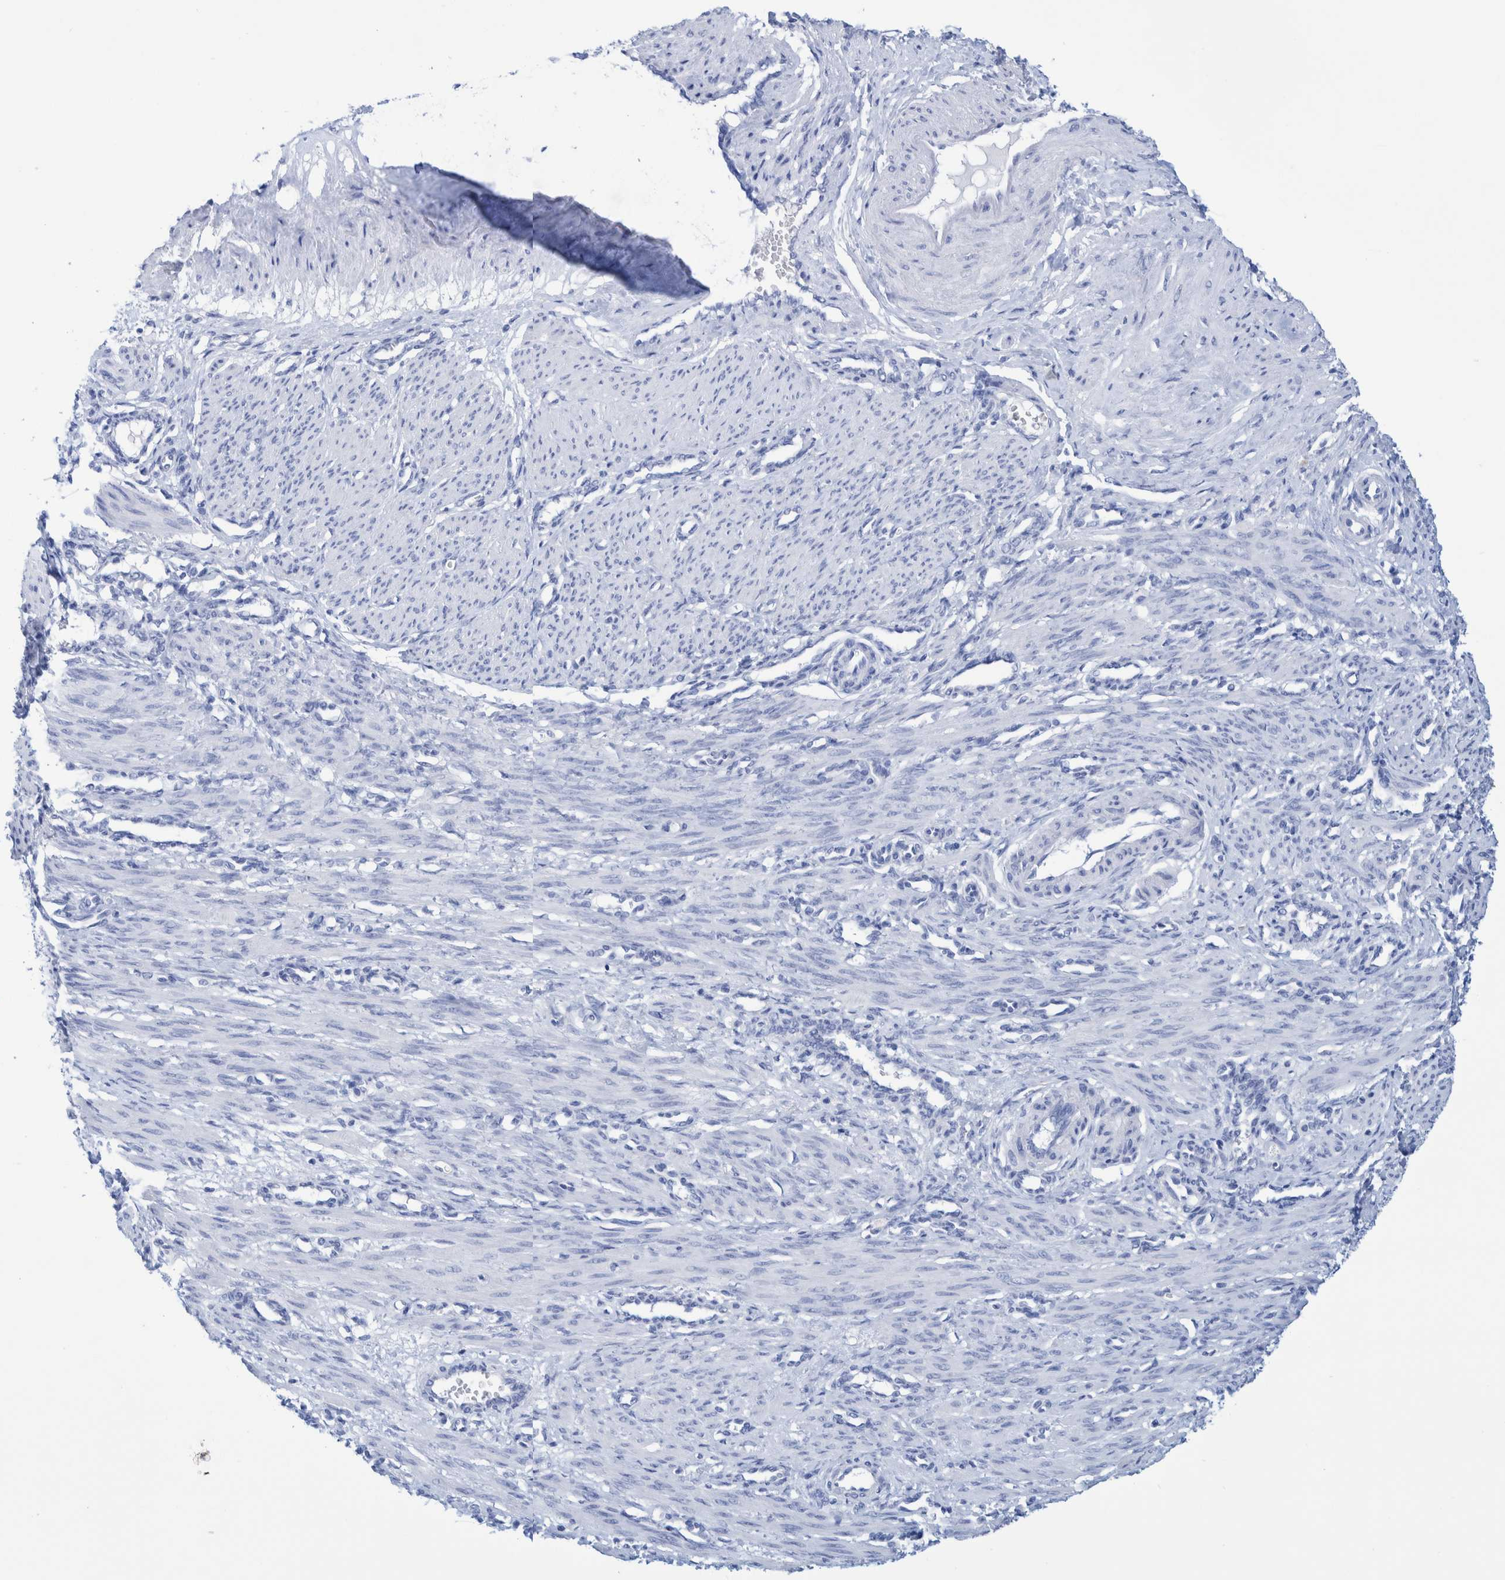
{"staining": {"intensity": "negative", "quantity": "none", "location": "none"}, "tissue": "smooth muscle", "cell_type": "Smooth muscle cells", "image_type": "normal", "snomed": [{"axis": "morphology", "description": "Normal tissue, NOS"}, {"axis": "topography", "description": "Endometrium"}], "caption": "IHC histopathology image of normal smooth muscle: smooth muscle stained with DAB (3,3'-diaminobenzidine) exhibits no significant protein positivity in smooth muscle cells.", "gene": "PERP", "patient": {"sex": "female", "age": 33}}